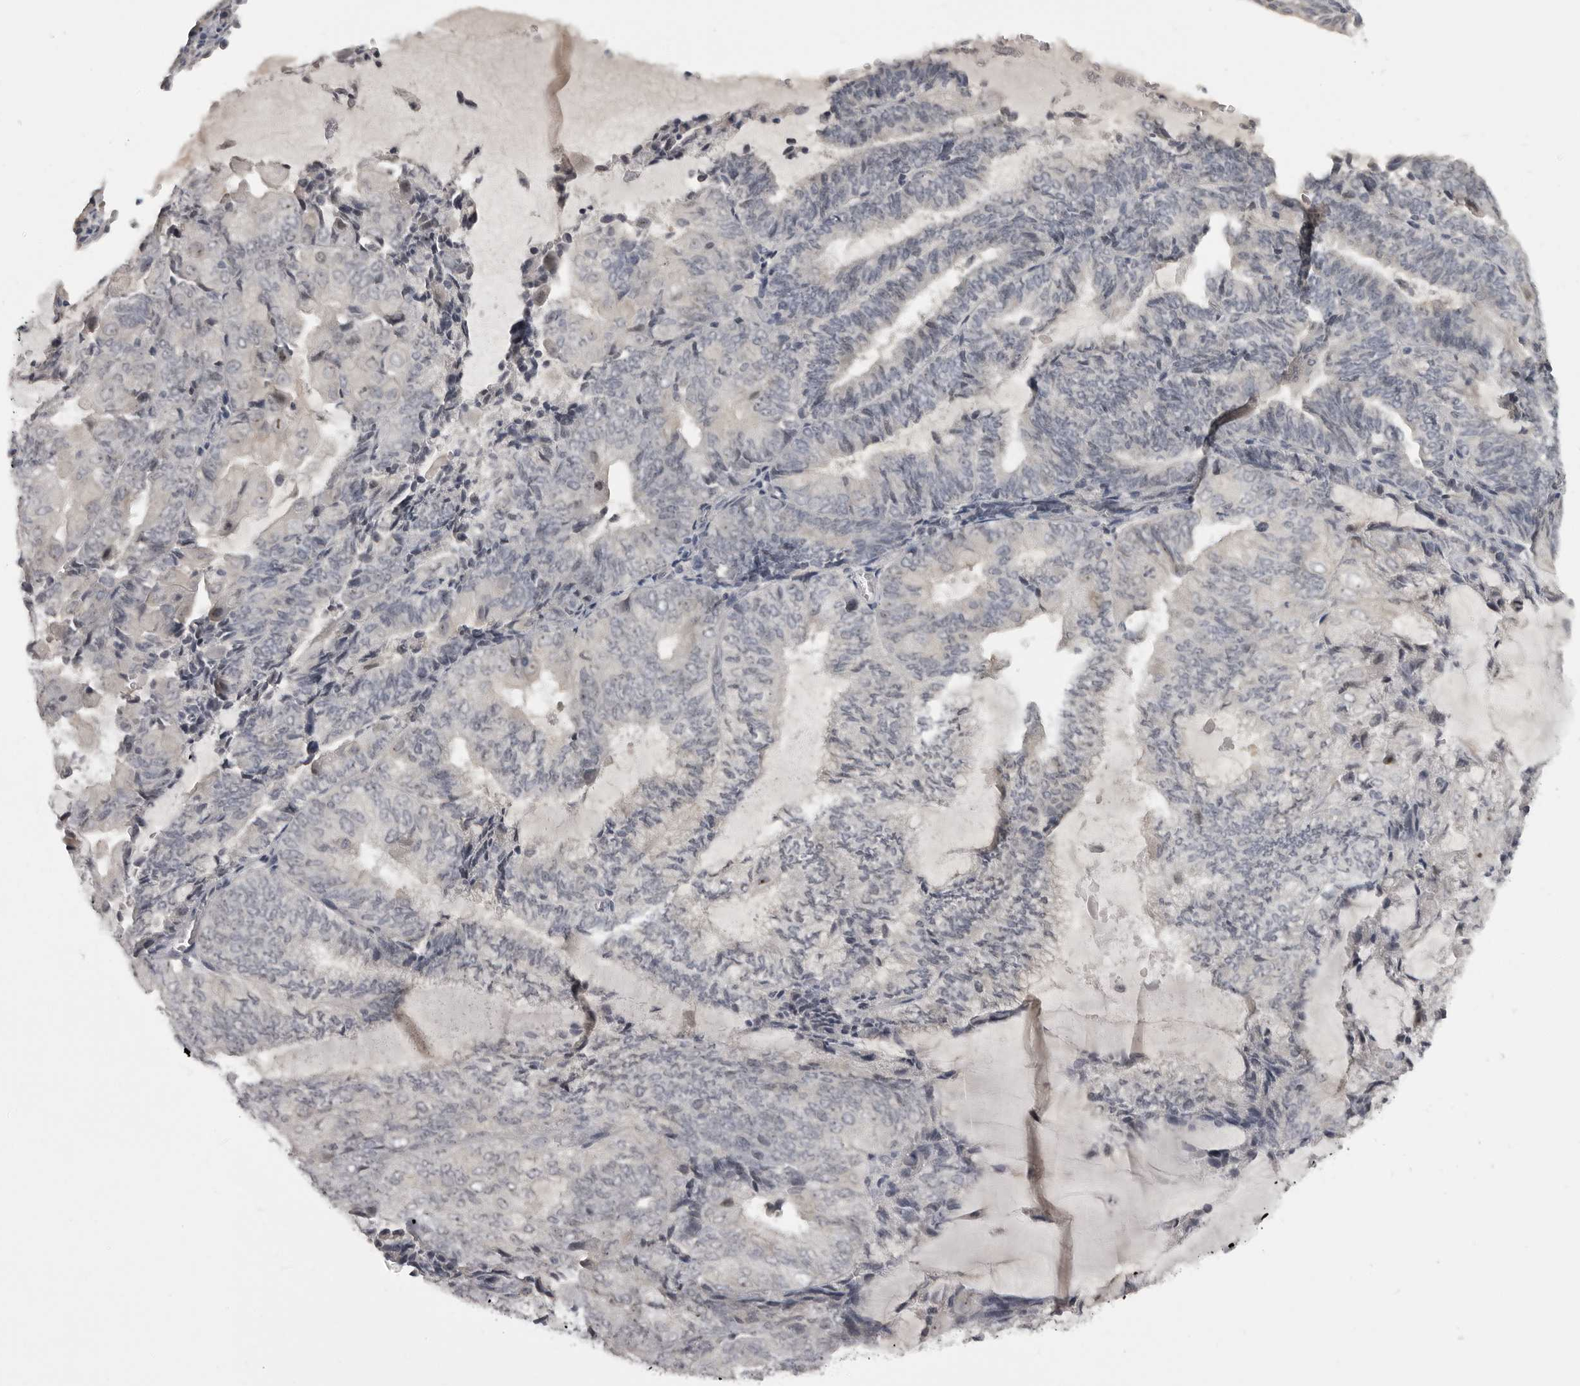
{"staining": {"intensity": "negative", "quantity": "none", "location": "none"}, "tissue": "endometrial cancer", "cell_type": "Tumor cells", "image_type": "cancer", "snomed": [{"axis": "morphology", "description": "Adenocarcinoma, NOS"}, {"axis": "topography", "description": "Endometrium"}], "caption": "Human endometrial adenocarcinoma stained for a protein using immunohistochemistry (IHC) displays no expression in tumor cells.", "gene": "MRTO4", "patient": {"sex": "female", "age": 81}}